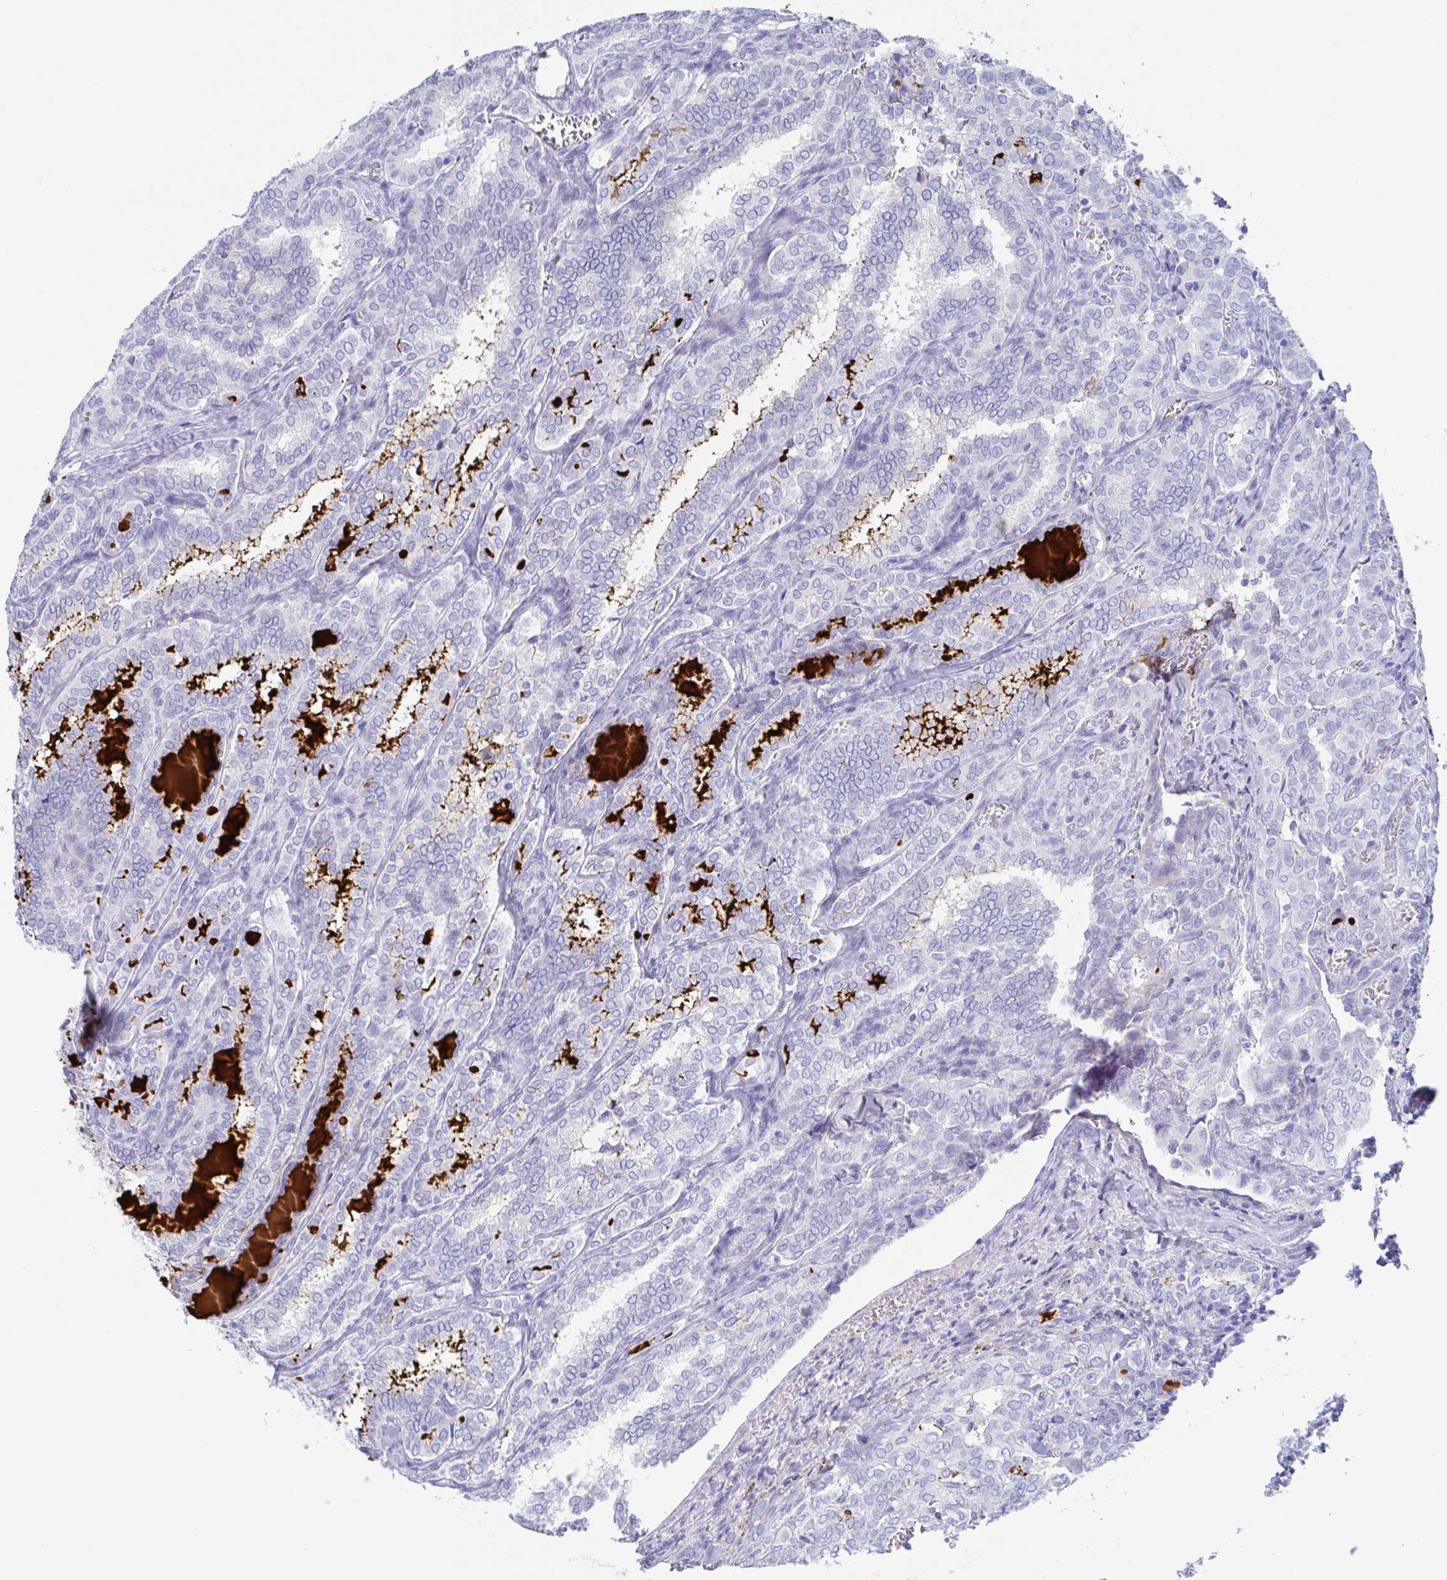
{"staining": {"intensity": "negative", "quantity": "none", "location": "none"}, "tissue": "thyroid cancer", "cell_type": "Tumor cells", "image_type": "cancer", "snomed": [{"axis": "morphology", "description": "Papillary adenocarcinoma, NOS"}, {"axis": "topography", "description": "Thyroid gland"}], "caption": "The image shows no staining of tumor cells in thyroid papillary adenocarcinoma. (Stains: DAB IHC with hematoxylin counter stain, Microscopy: brightfield microscopy at high magnification).", "gene": "ZPBP", "patient": {"sex": "female", "age": 30}}